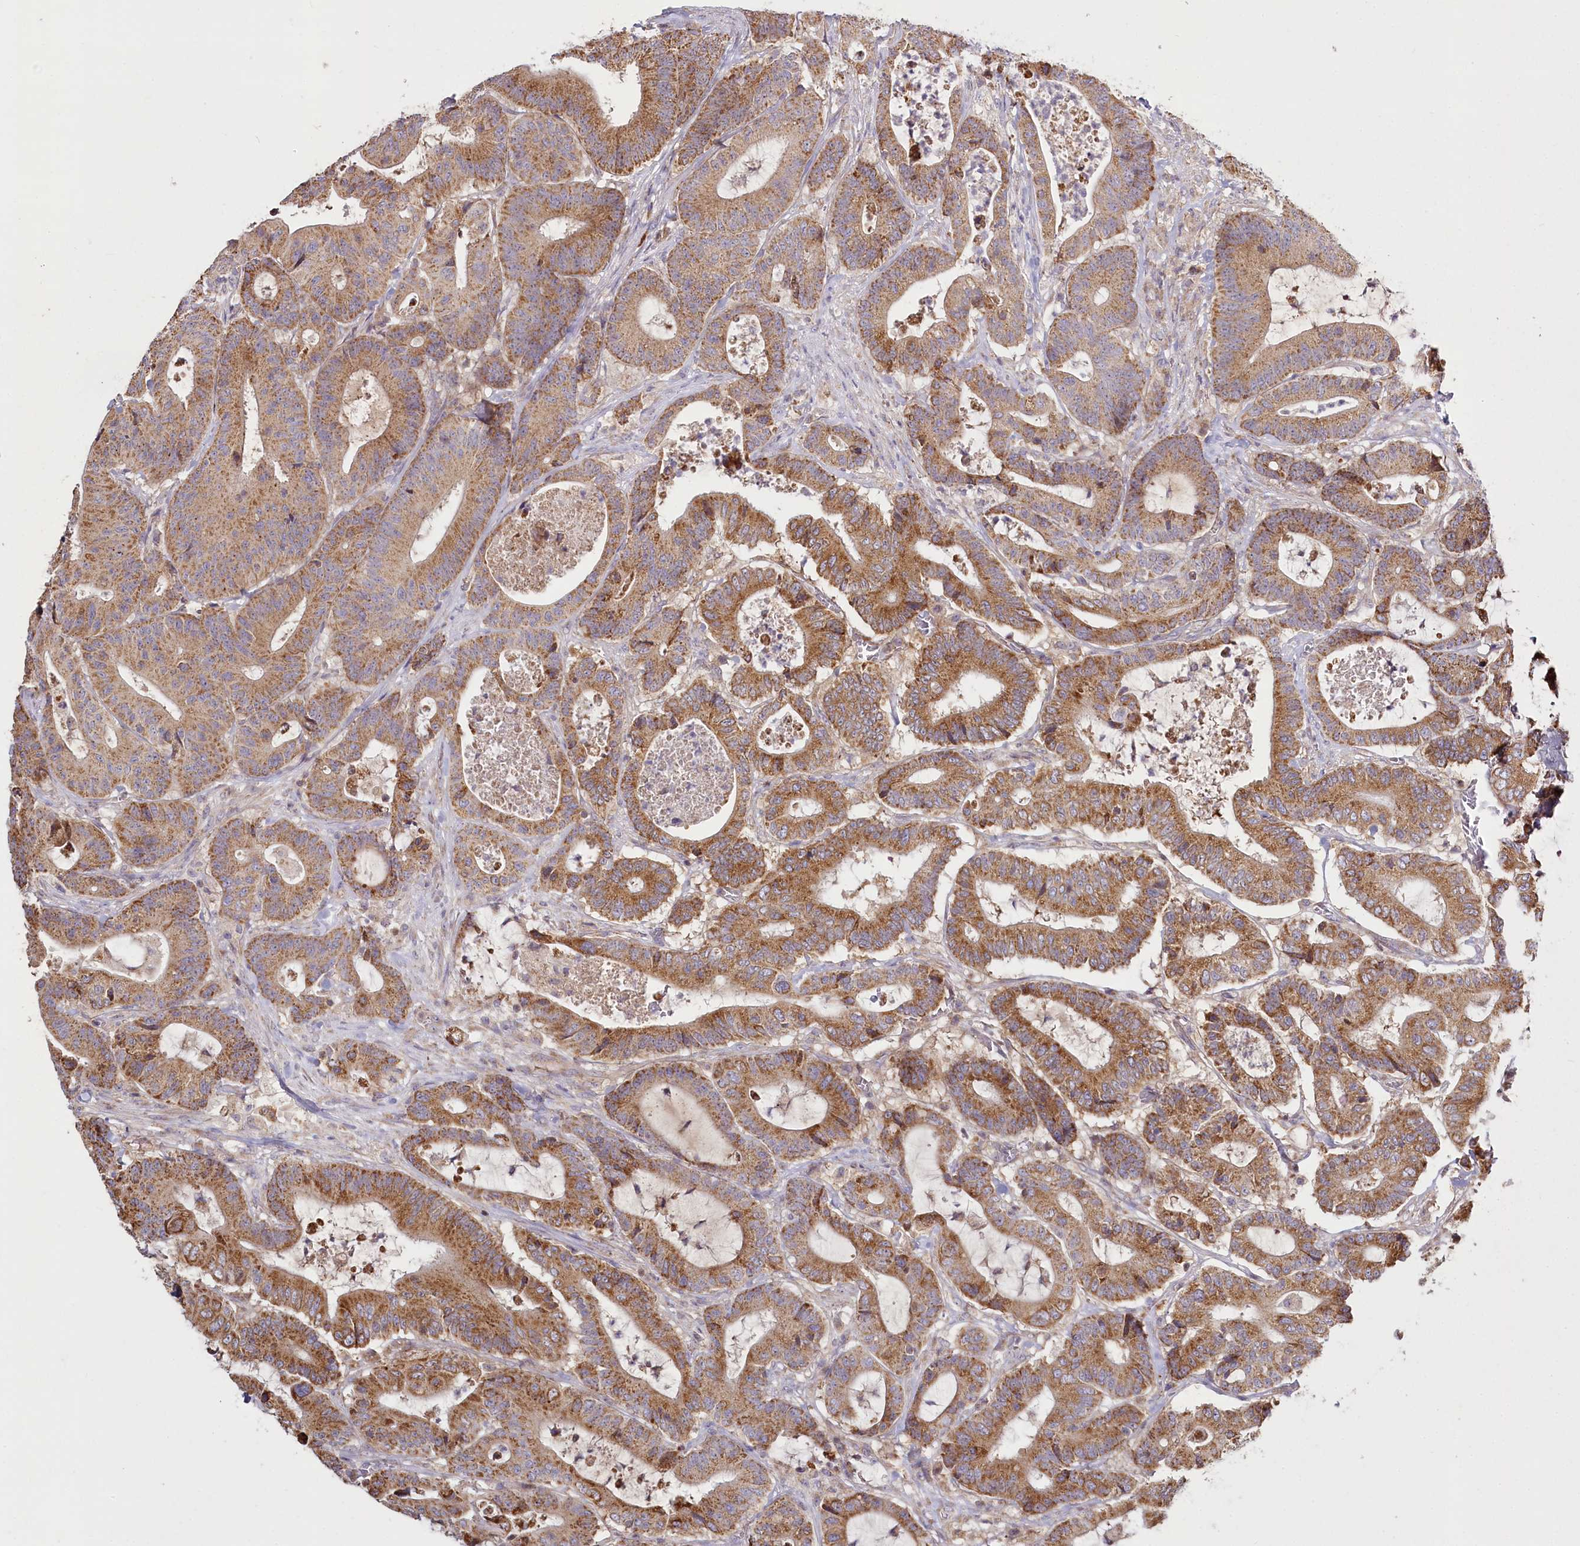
{"staining": {"intensity": "moderate", "quantity": ">75%", "location": "cytoplasmic/membranous"}, "tissue": "colorectal cancer", "cell_type": "Tumor cells", "image_type": "cancer", "snomed": [{"axis": "morphology", "description": "Adenocarcinoma, NOS"}, {"axis": "topography", "description": "Colon"}], "caption": "Tumor cells show moderate cytoplasmic/membranous positivity in approximately >75% of cells in colorectal adenocarcinoma.", "gene": "ACOX2", "patient": {"sex": "female", "age": 84}}